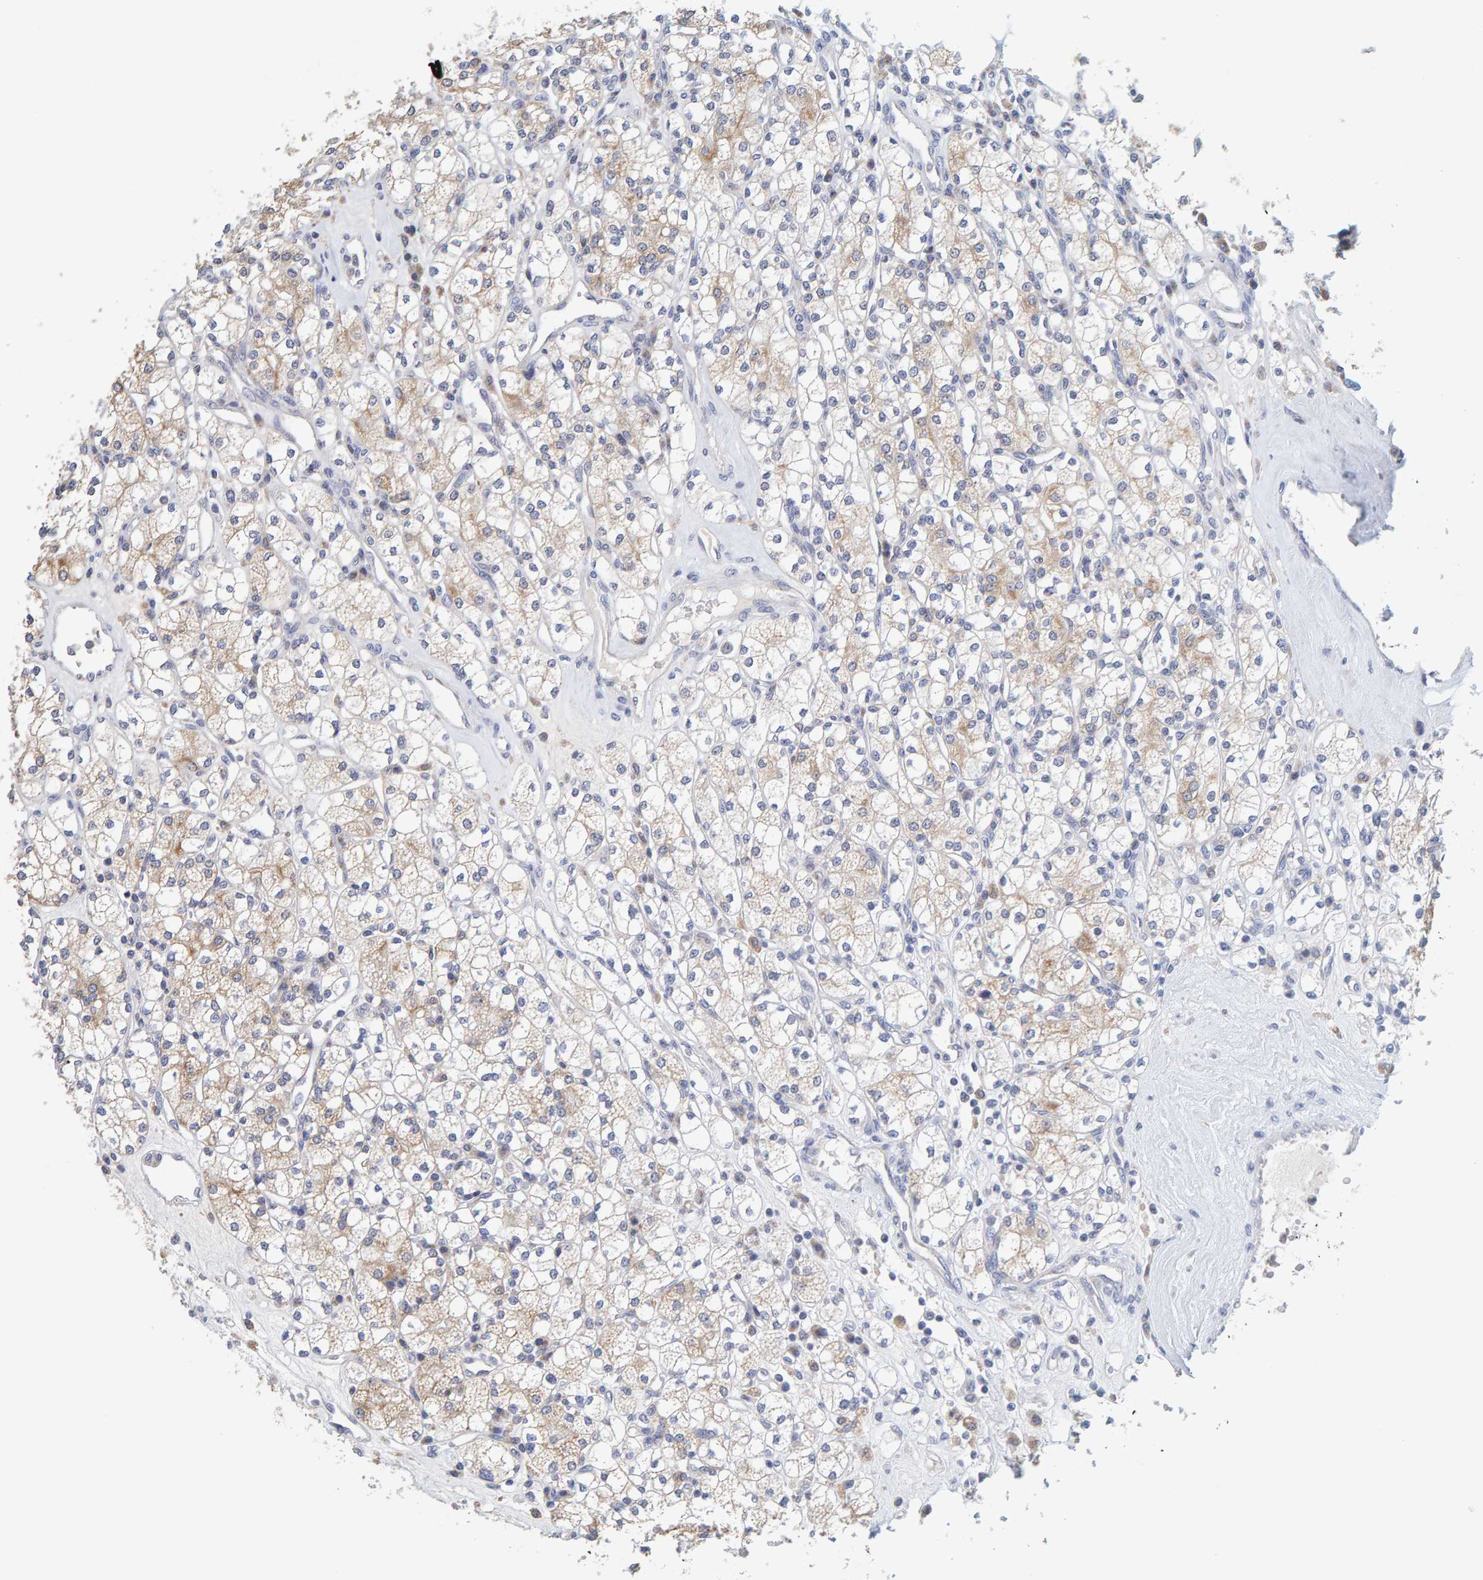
{"staining": {"intensity": "weak", "quantity": ">75%", "location": "cytoplasmic/membranous"}, "tissue": "renal cancer", "cell_type": "Tumor cells", "image_type": "cancer", "snomed": [{"axis": "morphology", "description": "Adenocarcinoma, NOS"}, {"axis": "topography", "description": "Kidney"}], "caption": "There is low levels of weak cytoplasmic/membranous staining in tumor cells of renal cancer (adenocarcinoma), as demonstrated by immunohistochemical staining (brown color).", "gene": "SGPL1", "patient": {"sex": "male", "age": 77}}